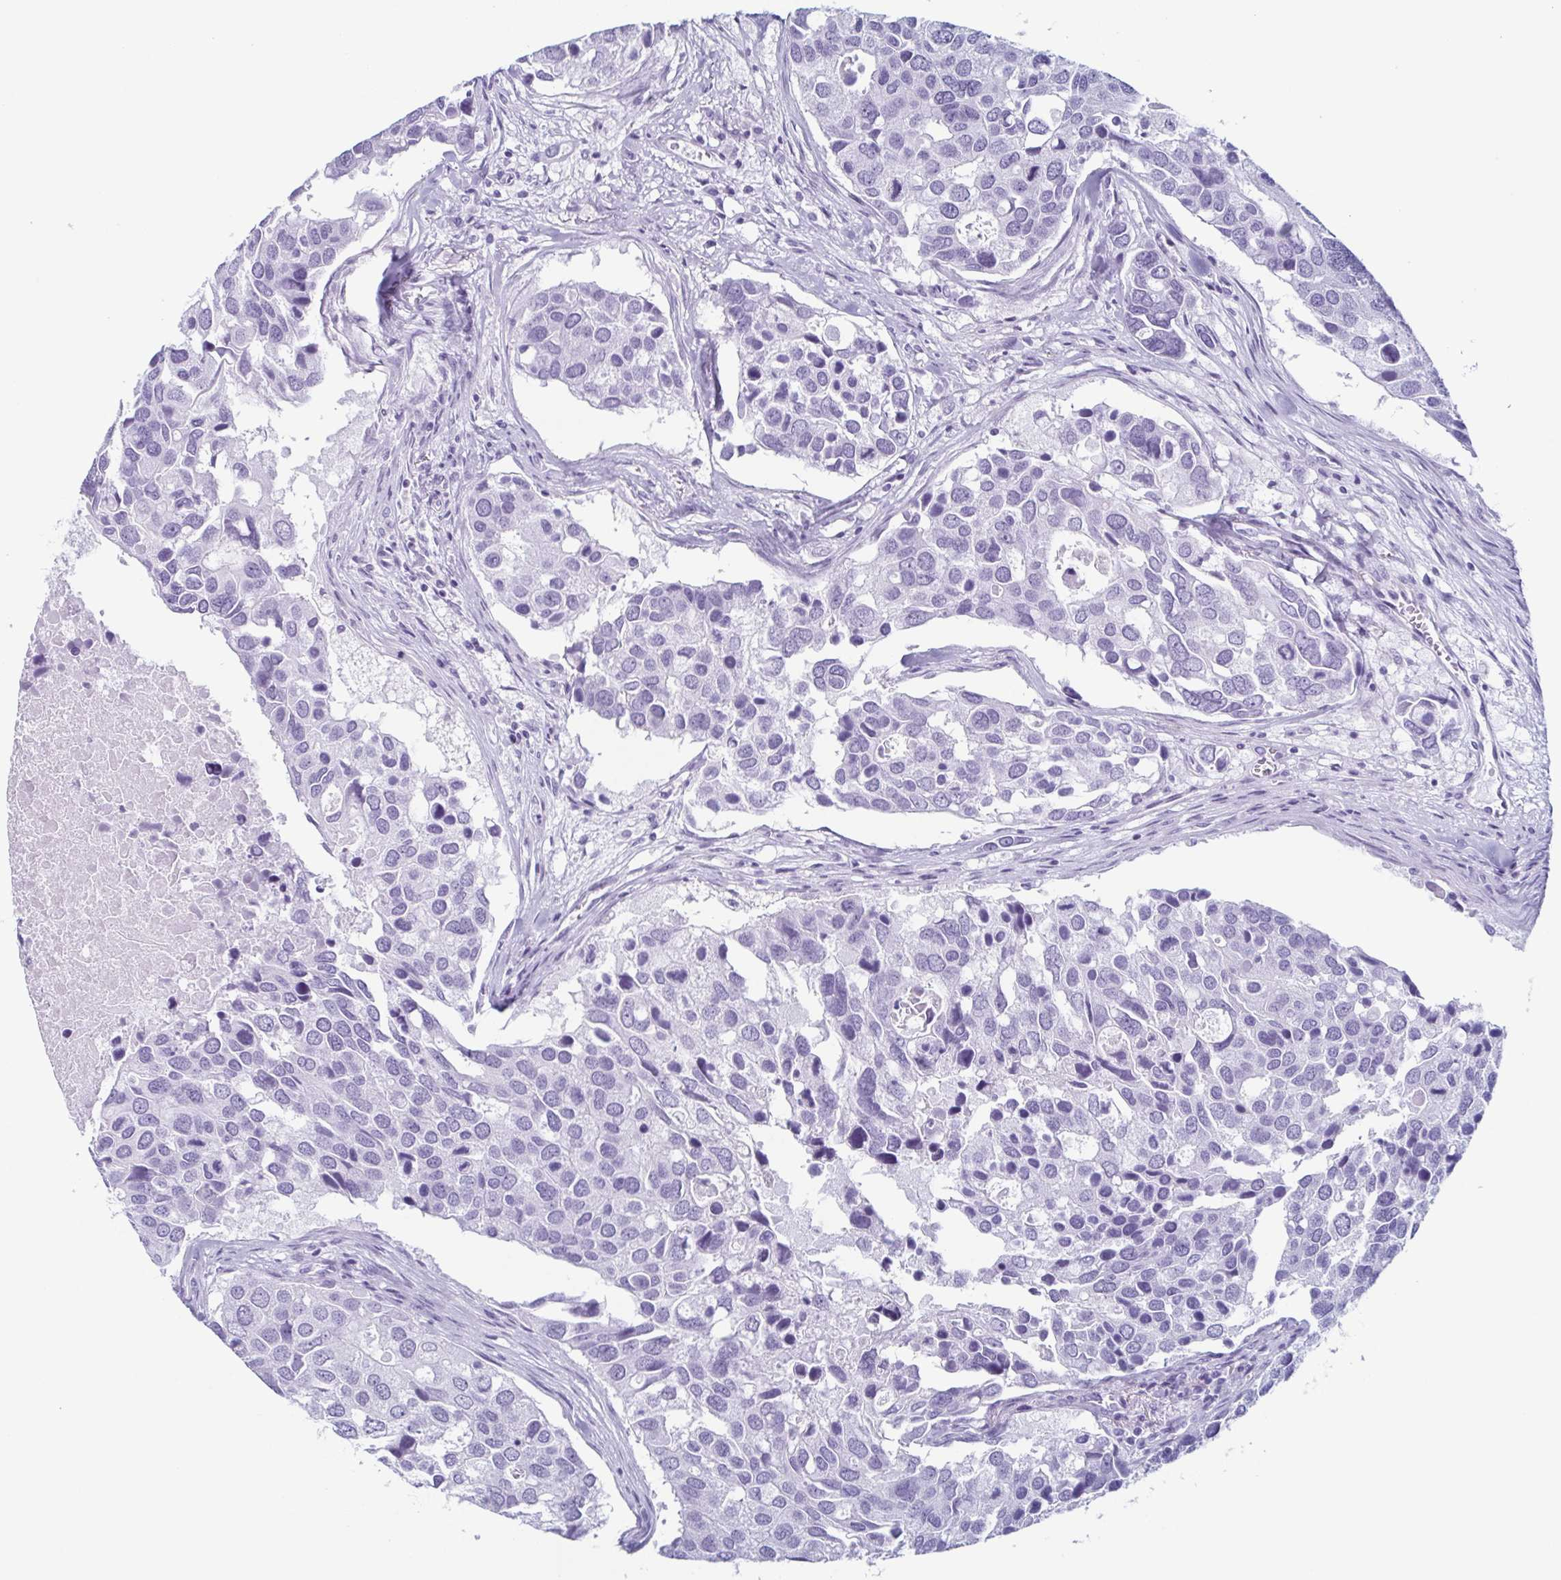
{"staining": {"intensity": "negative", "quantity": "none", "location": "none"}, "tissue": "breast cancer", "cell_type": "Tumor cells", "image_type": "cancer", "snomed": [{"axis": "morphology", "description": "Duct carcinoma"}, {"axis": "topography", "description": "Breast"}], "caption": "The micrograph reveals no staining of tumor cells in breast cancer.", "gene": "ENKUR", "patient": {"sex": "female", "age": 83}}